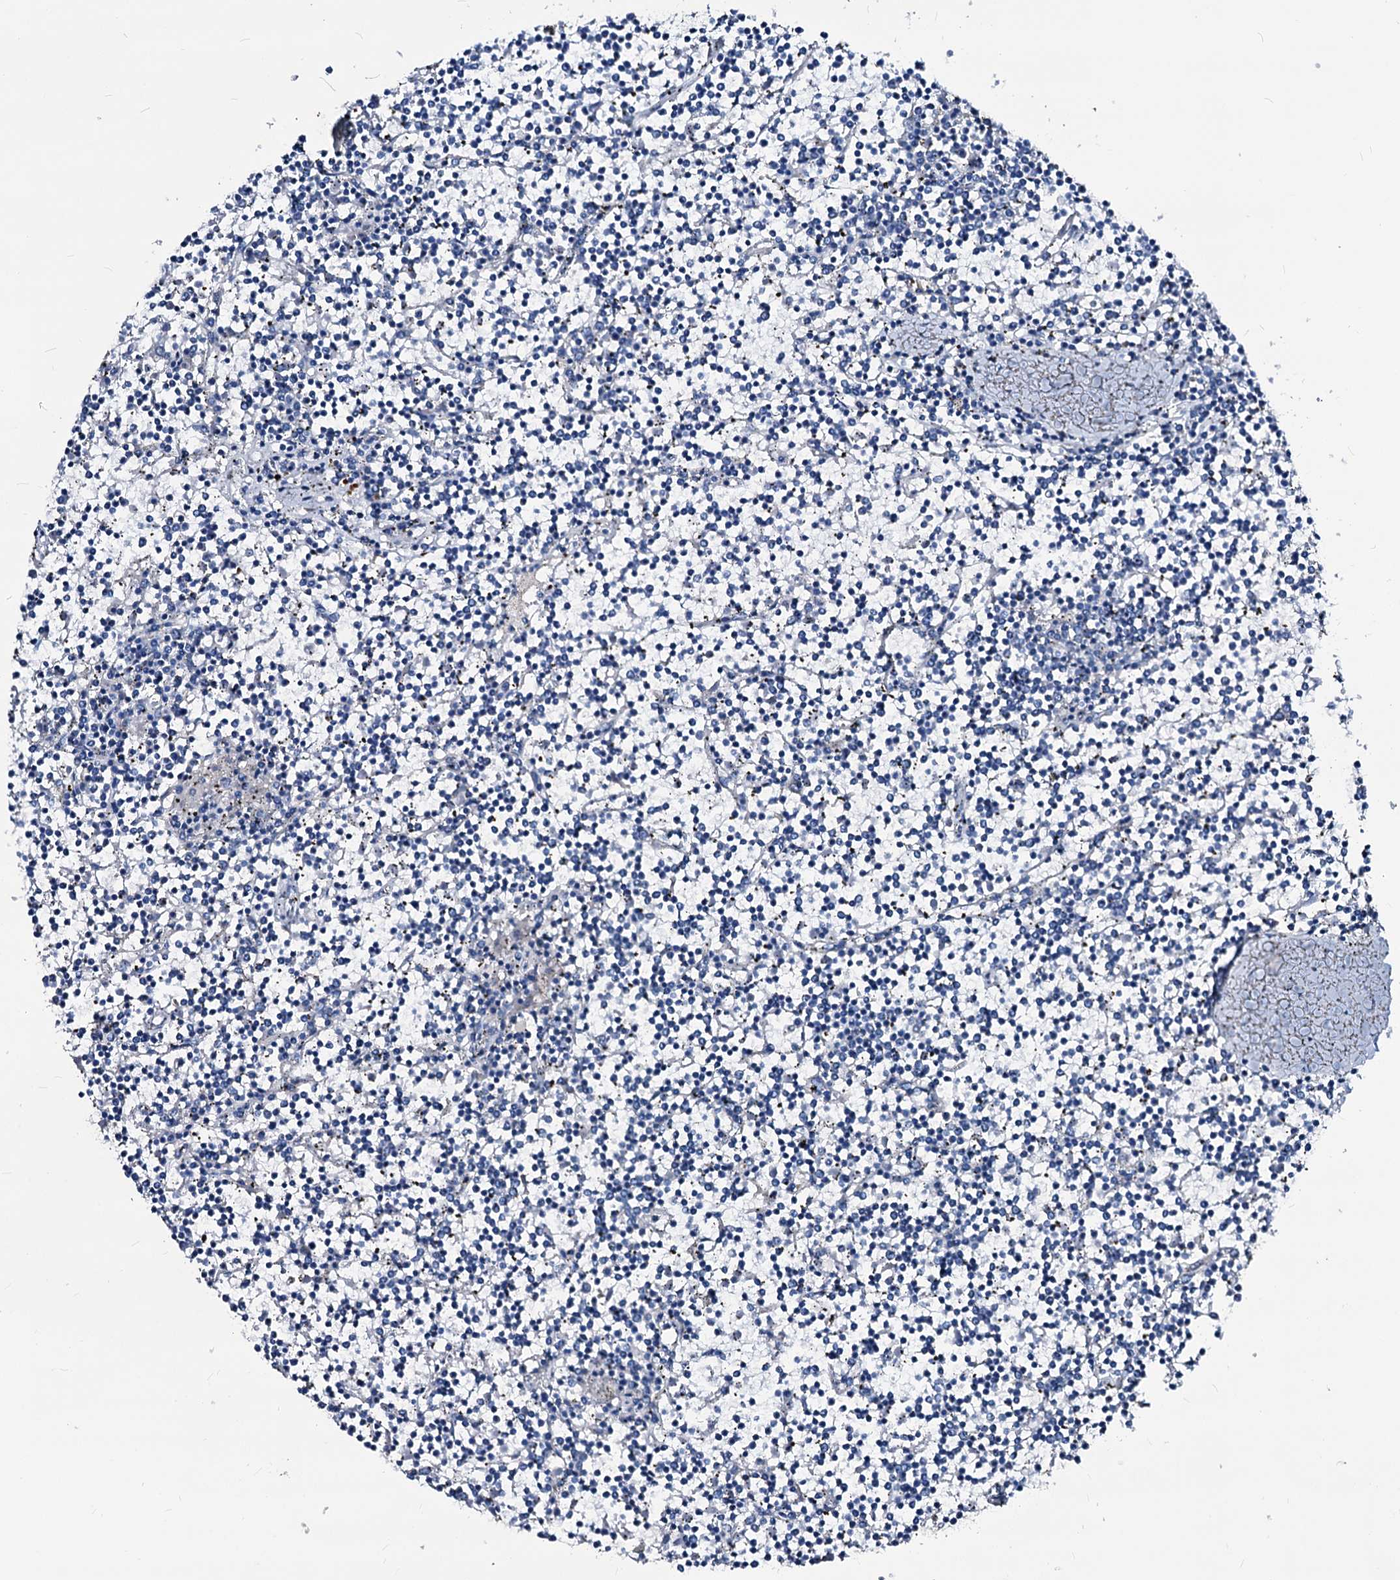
{"staining": {"intensity": "negative", "quantity": "none", "location": "none"}, "tissue": "lymphoma", "cell_type": "Tumor cells", "image_type": "cancer", "snomed": [{"axis": "morphology", "description": "Malignant lymphoma, non-Hodgkin's type, Low grade"}, {"axis": "topography", "description": "Spleen"}], "caption": "This is a histopathology image of IHC staining of low-grade malignant lymphoma, non-Hodgkin's type, which shows no expression in tumor cells.", "gene": "DYDC2", "patient": {"sex": "female", "age": 19}}